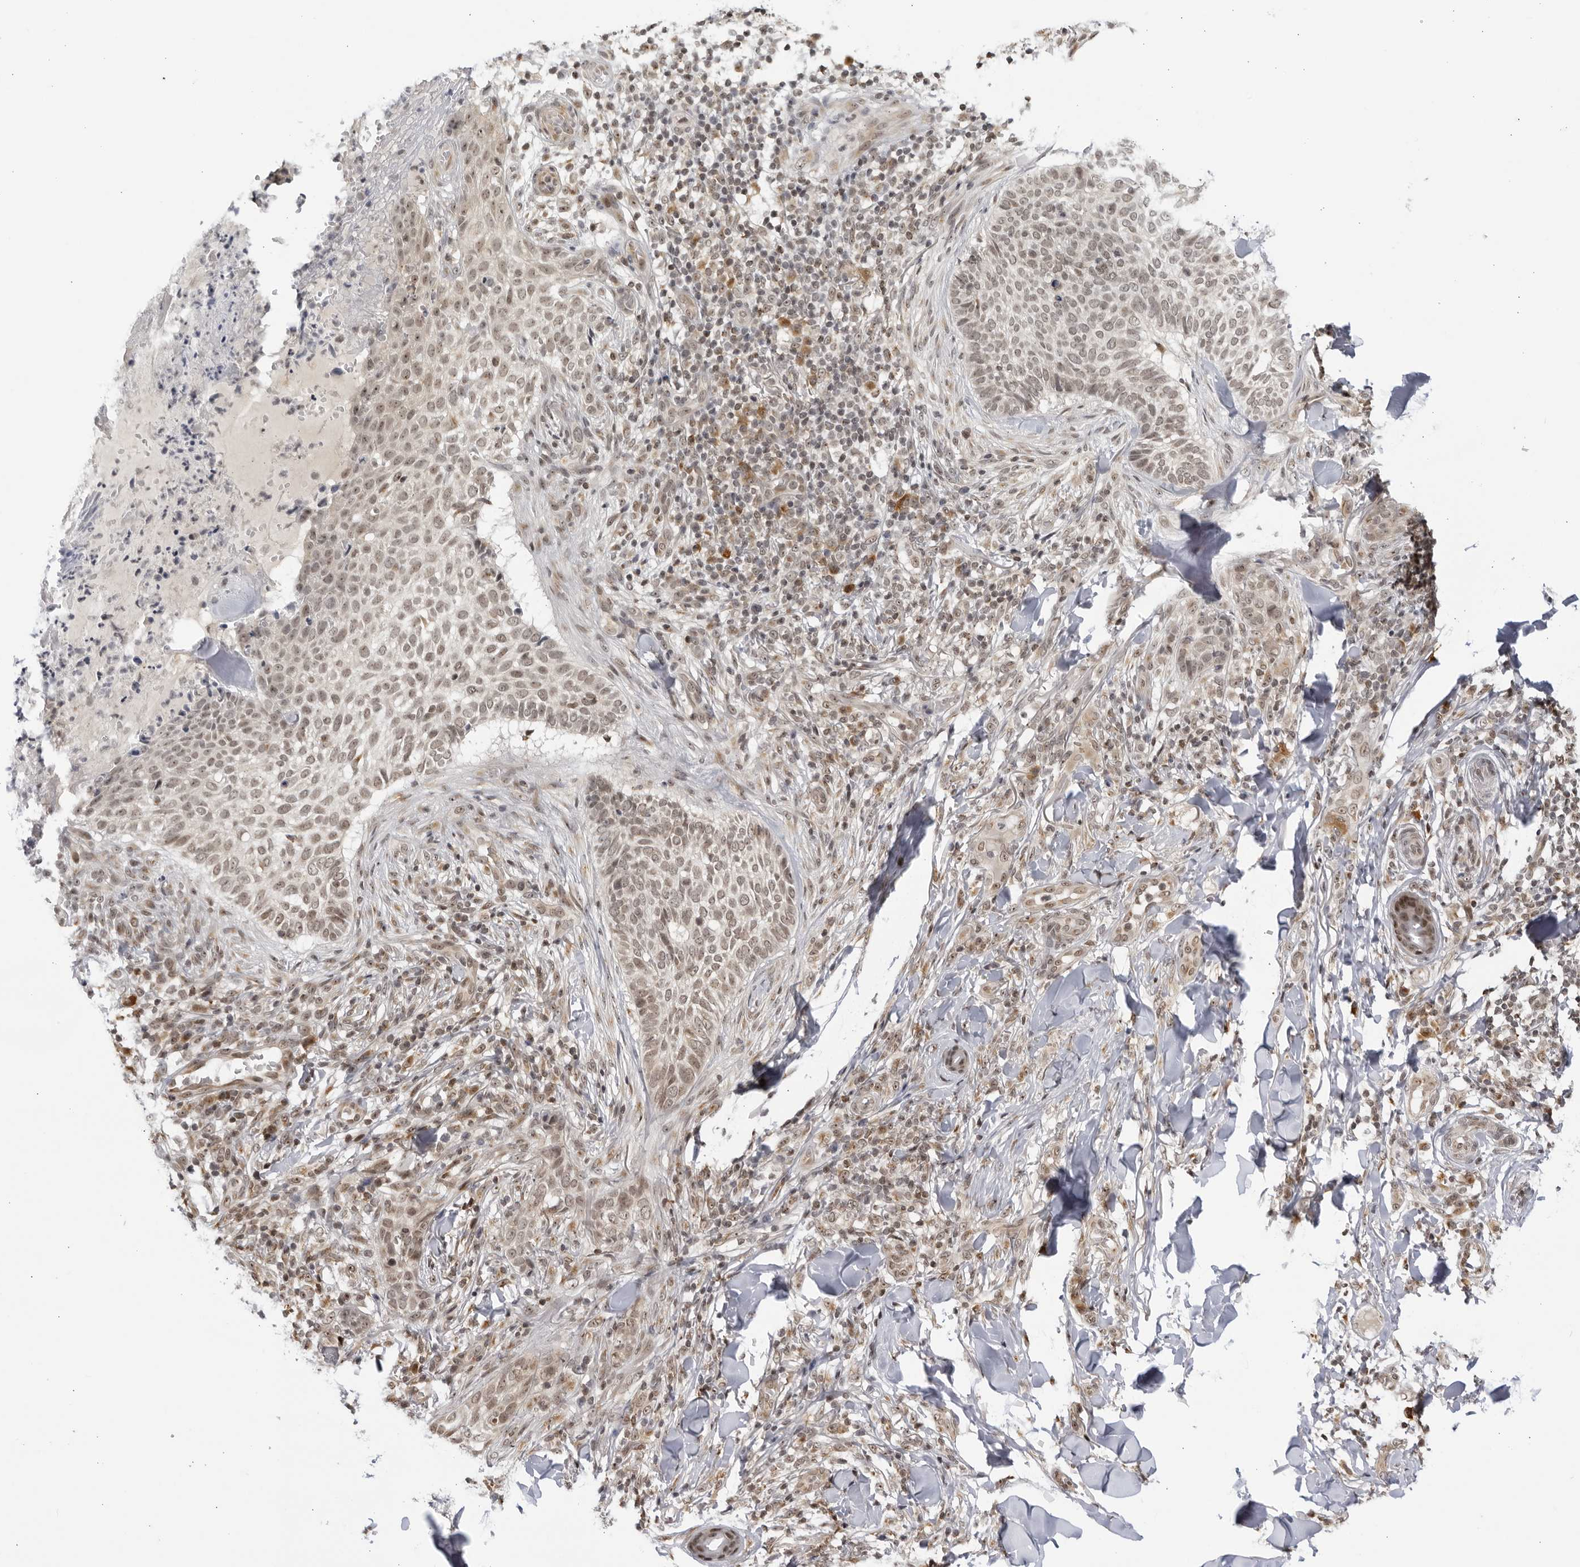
{"staining": {"intensity": "weak", "quantity": ">75%", "location": "nuclear"}, "tissue": "skin cancer", "cell_type": "Tumor cells", "image_type": "cancer", "snomed": [{"axis": "morphology", "description": "Normal tissue, NOS"}, {"axis": "morphology", "description": "Basal cell carcinoma"}, {"axis": "topography", "description": "Skin"}], "caption": "Brown immunohistochemical staining in human skin cancer reveals weak nuclear staining in approximately >75% of tumor cells. Using DAB (3,3'-diaminobenzidine) (brown) and hematoxylin (blue) stains, captured at high magnification using brightfield microscopy.", "gene": "RASGEF1C", "patient": {"sex": "male", "age": 67}}